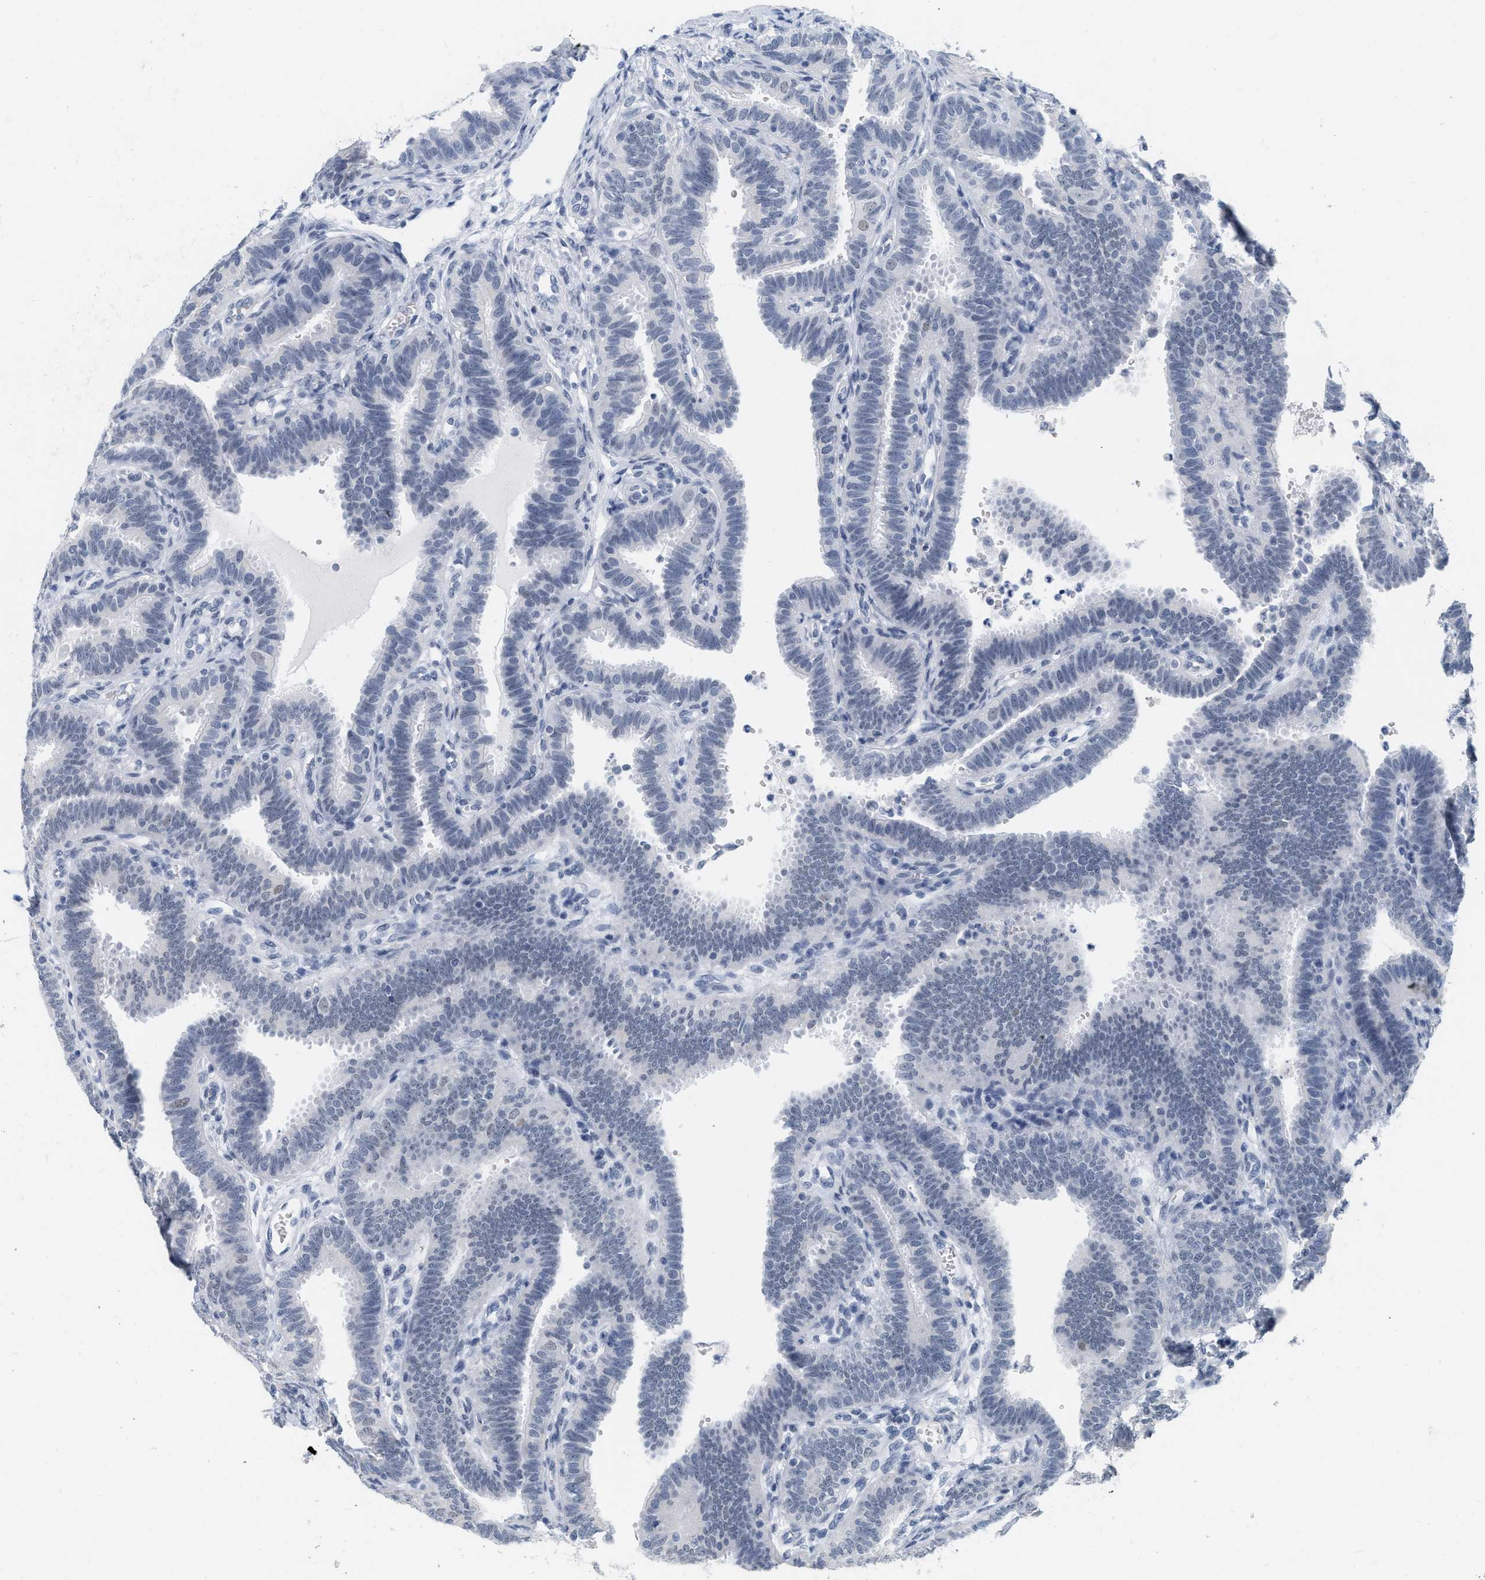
{"staining": {"intensity": "negative", "quantity": "none", "location": "none"}, "tissue": "fallopian tube", "cell_type": "Glandular cells", "image_type": "normal", "snomed": [{"axis": "morphology", "description": "Normal tissue, NOS"}, {"axis": "topography", "description": "Fallopian tube"}, {"axis": "topography", "description": "Placenta"}], "caption": "Immunohistochemistry (IHC) image of benign fallopian tube: human fallopian tube stained with DAB demonstrates no significant protein expression in glandular cells.", "gene": "XIRP1", "patient": {"sex": "female", "age": 34}}